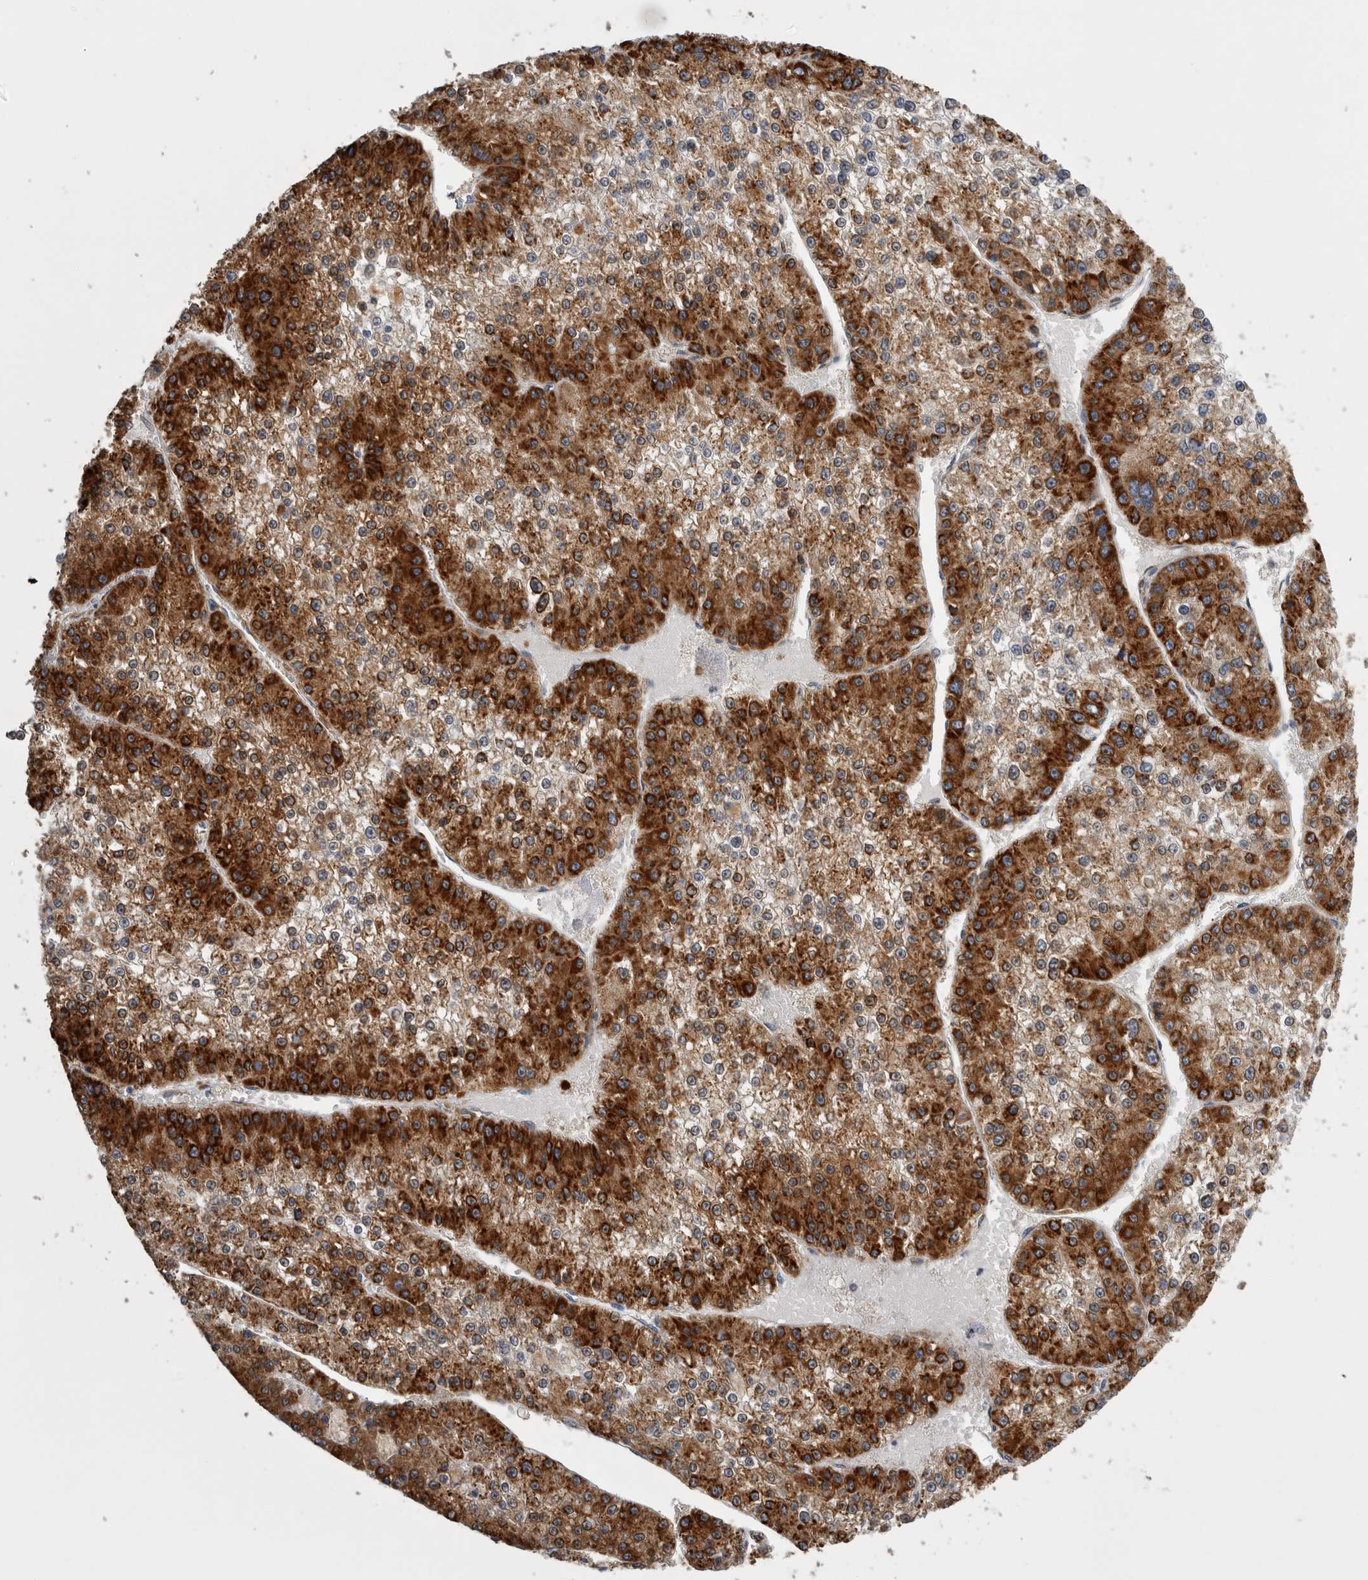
{"staining": {"intensity": "strong", "quantity": ">75%", "location": "cytoplasmic/membranous"}, "tissue": "liver cancer", "cell_type": "Tumor cells", "image_type": "cancer", "snomed": [{"axis": "morphology", "description": "Carcinoma, Hepatocellular, NOS"}, {"axis": "topography", "description": "Liver"}], "caption": "Protein expression by immunohistochemistry displays strong cytoplasmic/membranous expression in approximately >75% of tumor cells in liver cancer (hepatocellular carcinoma).", "gene": "FHIP2B", "patient": {"sex": "female", "age": 73}}